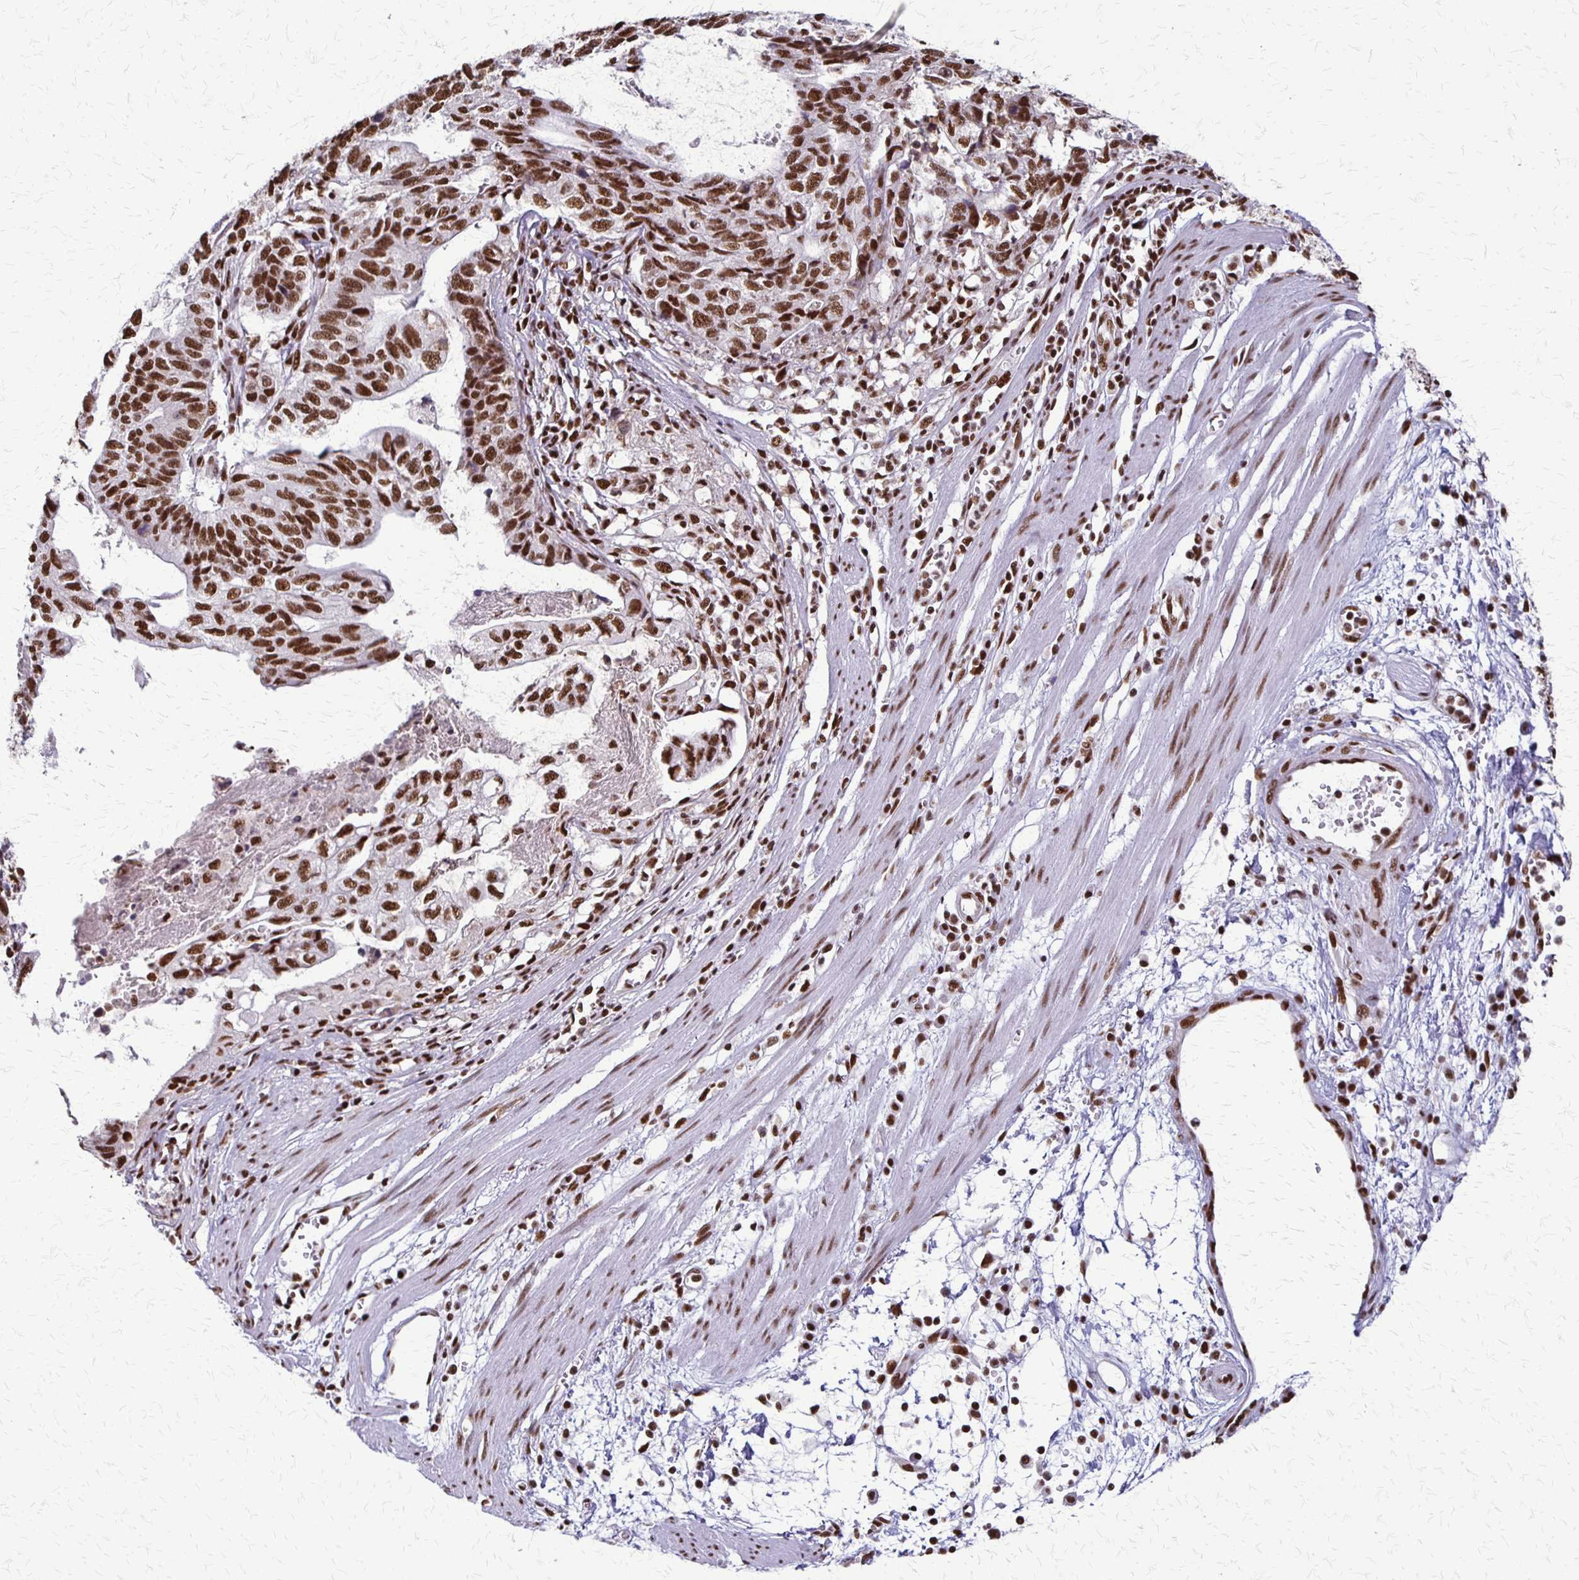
{"staining": {"intensity": "strong", "quantity": ">75%", "location": "nuclear"}, "tissue": "stomach cancer", "cell_type": "Tumor cells", "image_type": "cancer", "snomed": [{"axis": "morphology", "description": "Adenocarcinoma, NOS"}, {"axis": "topography", "description": "Stomach, upper"}], "caption": "Tumor cells show strong nuclear expression in about >75% of cells in stomach cancer.", "gene": "XRCC6", "patient": {"sex": "female", "age": 67}}